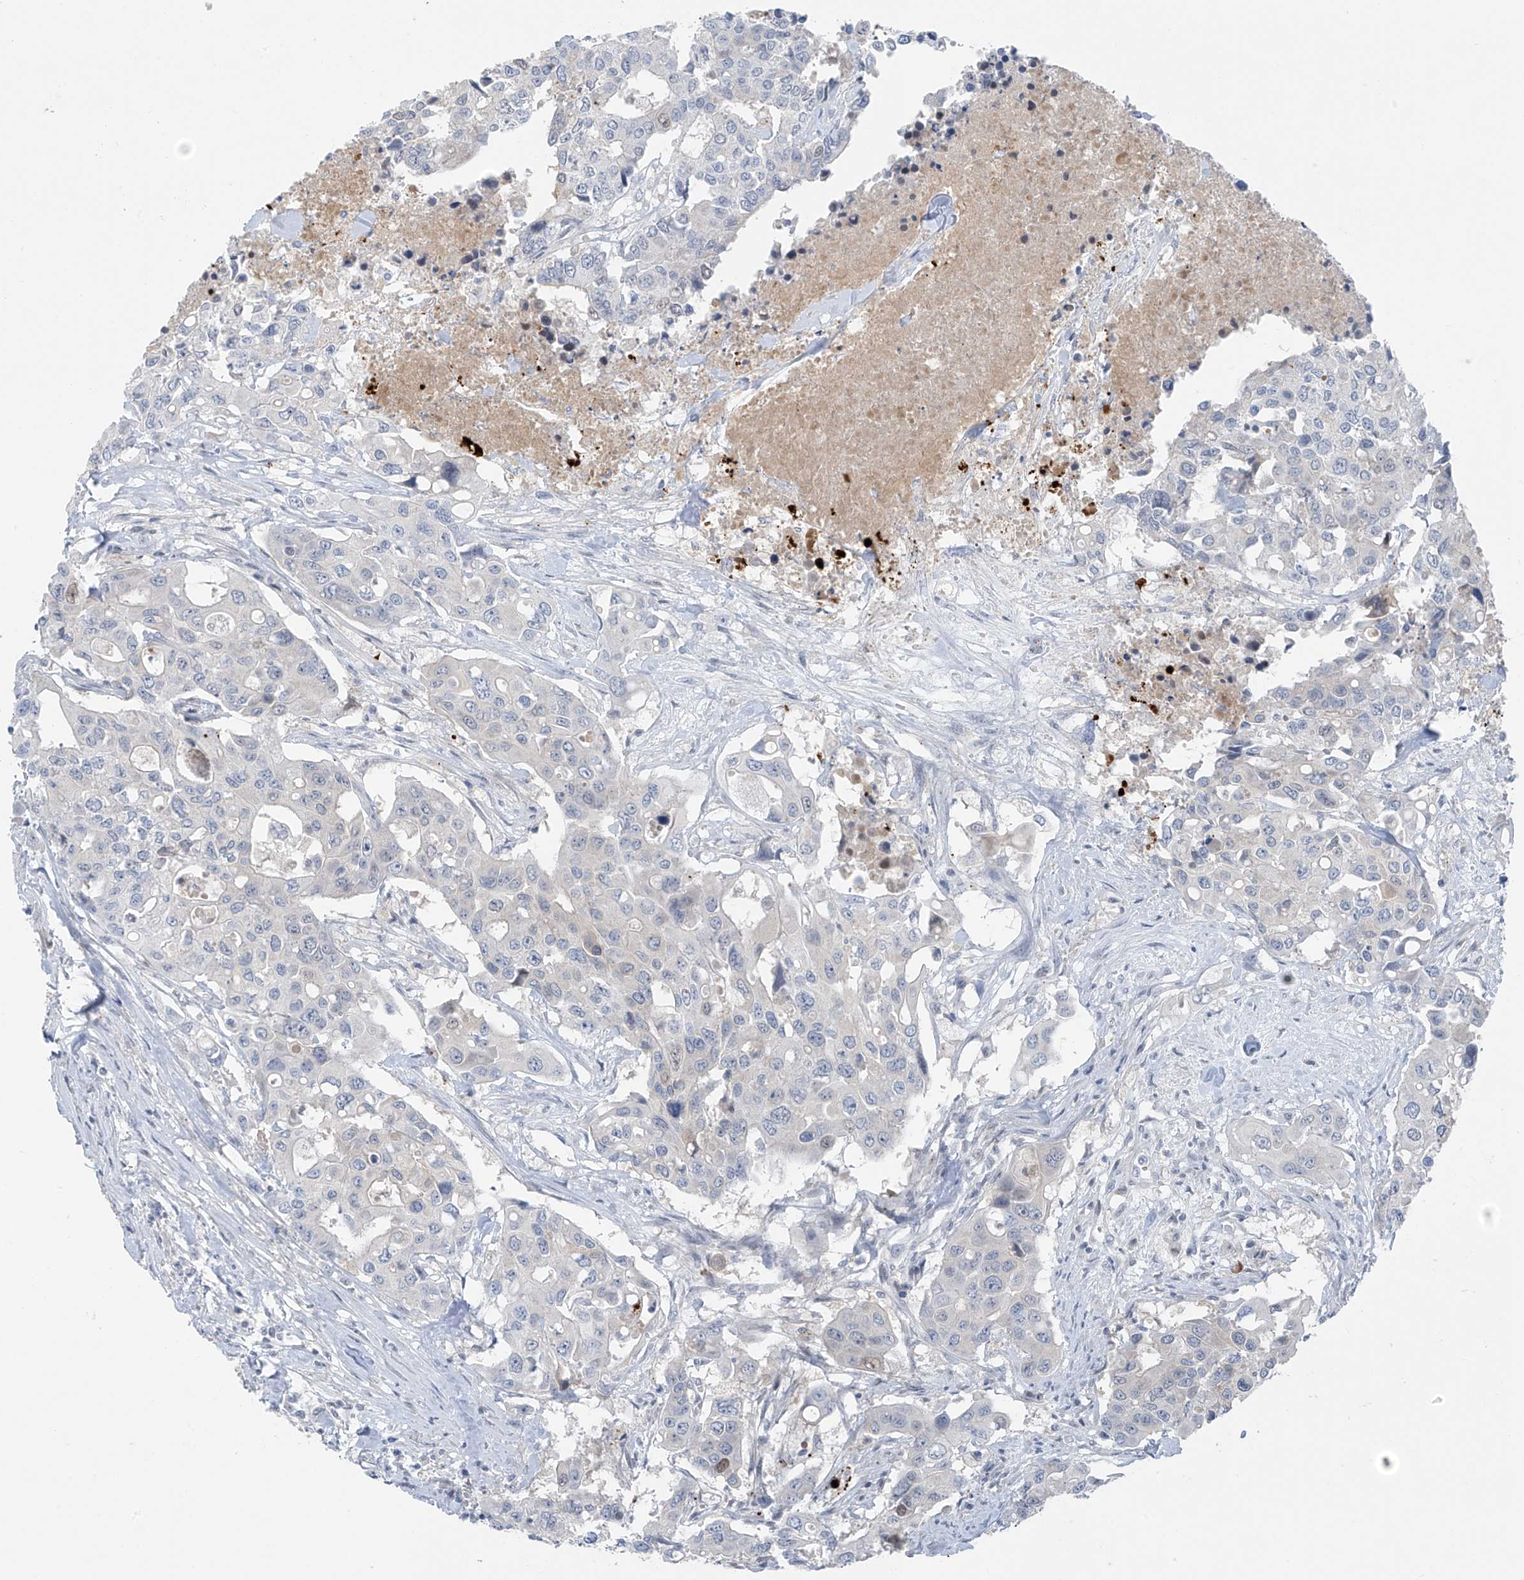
{"staining": {"intensity": "negative", "quantity": "none", "location": "none"}, "tissue": "colorectal cancer", "cell_type": "Tumor cells", "image_type": "cancer", "snomed": [{"axis": "morphology", "description": "Adenocarcinoma, NOS"}, {"axis": "topography", "description": "Colon"}], "caption": "Protein analysis of colorectal cancer displays no significant staining in tumor cells.", "gene": "ZNF793", "patient": {"sex": "male", "age": 77}}